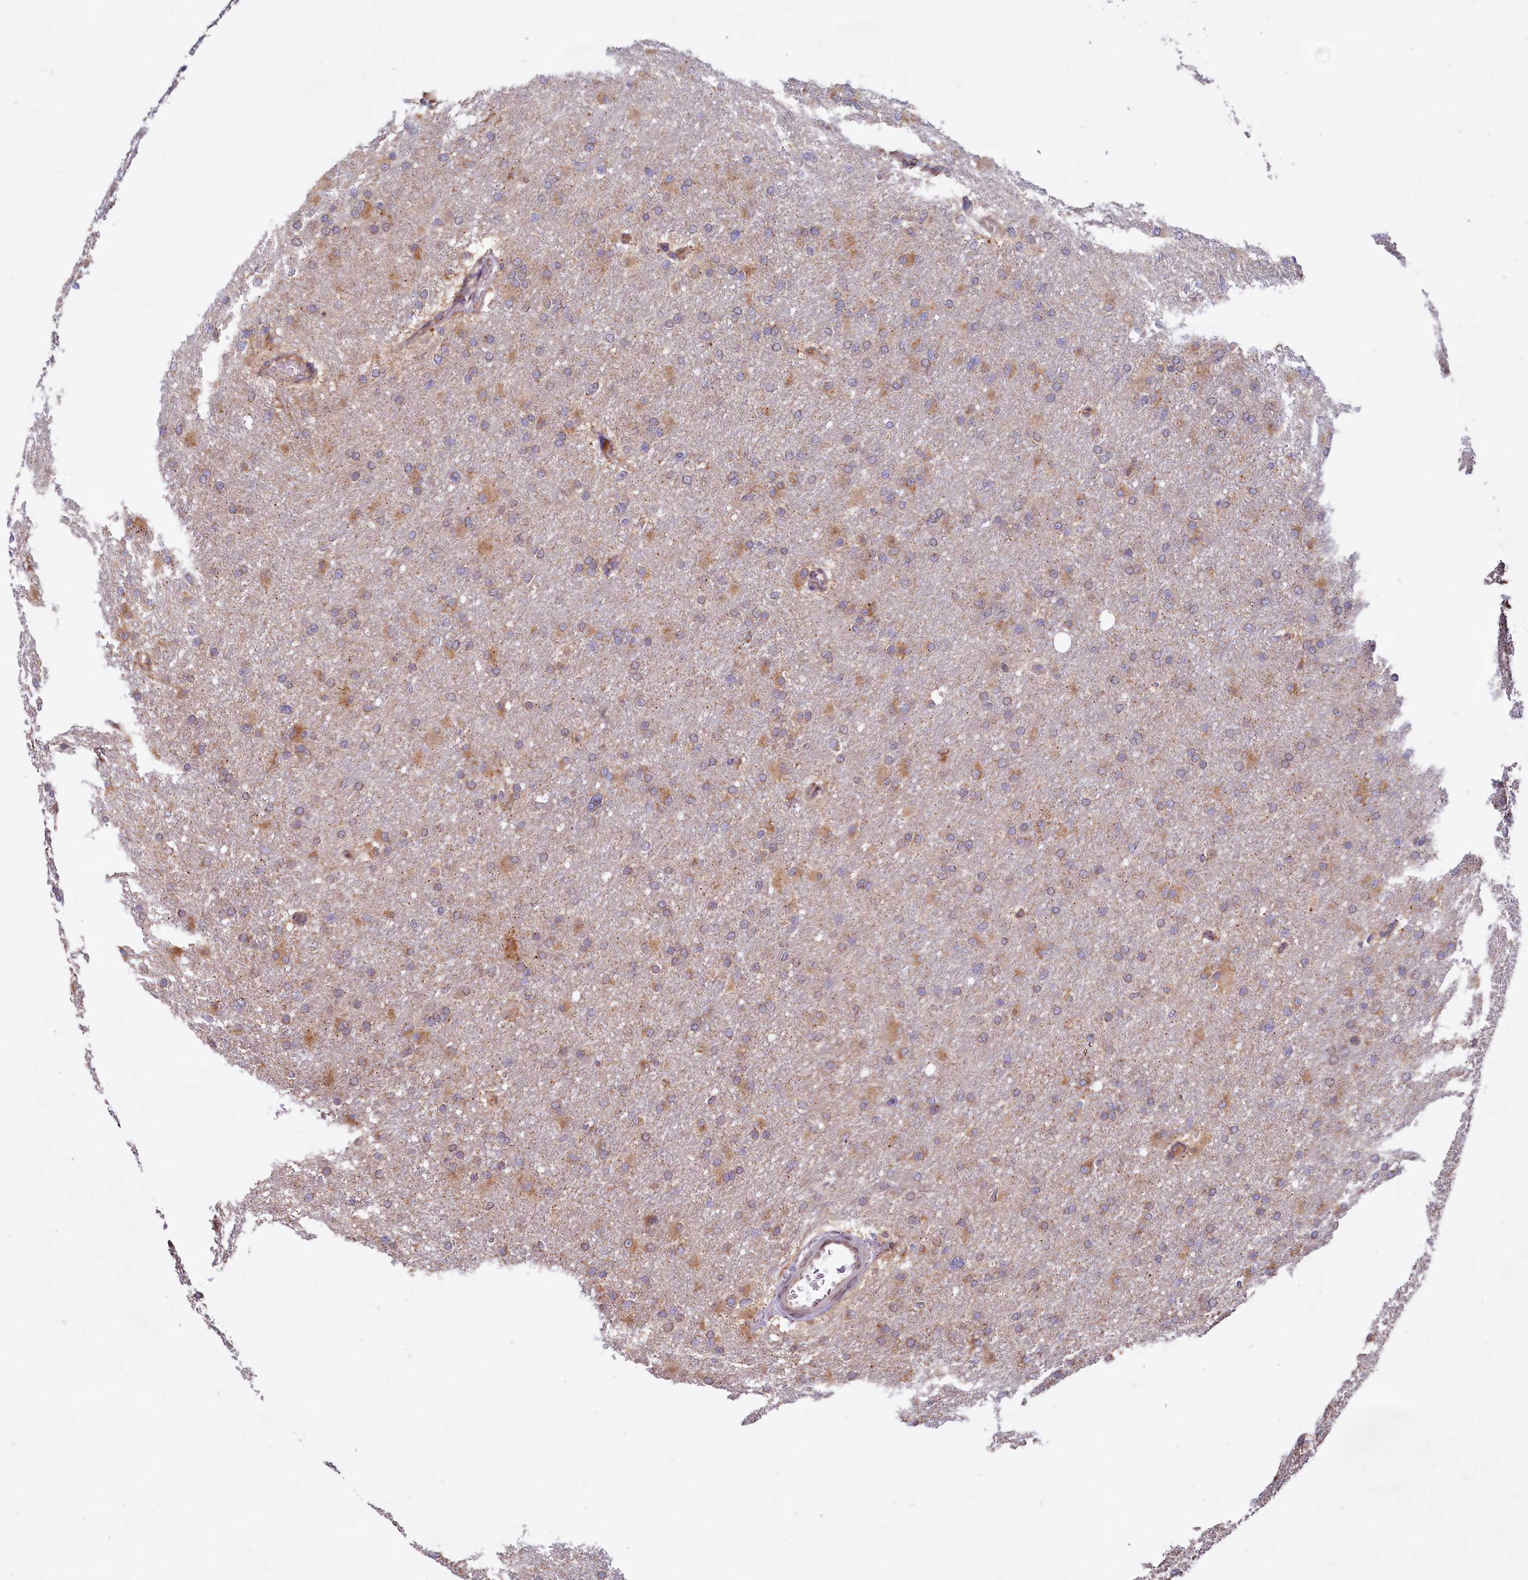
{"staining": {"intensity": "moderate", "quantity": "<25%", "location": "cytoplasmic/membranous"}, "tissue": "glioma", "cell_type": "Tumor cells", "image_type": "cancer", "snomed": [{"axis": "morphology", "description": "Glioma, malignant, High grade"}, {"axis": "topography", "description": "Cerebral cortex"}], "caption": "Approximately <25% of tumor cells in human malignant glioma (high-grade) exhibit moderate cytoplasmic/membranous protein staining as visualized by brown immunohistochemical staining.", "gene": "TBC1D19", "patient": {"sex": "female", "age": 36}}